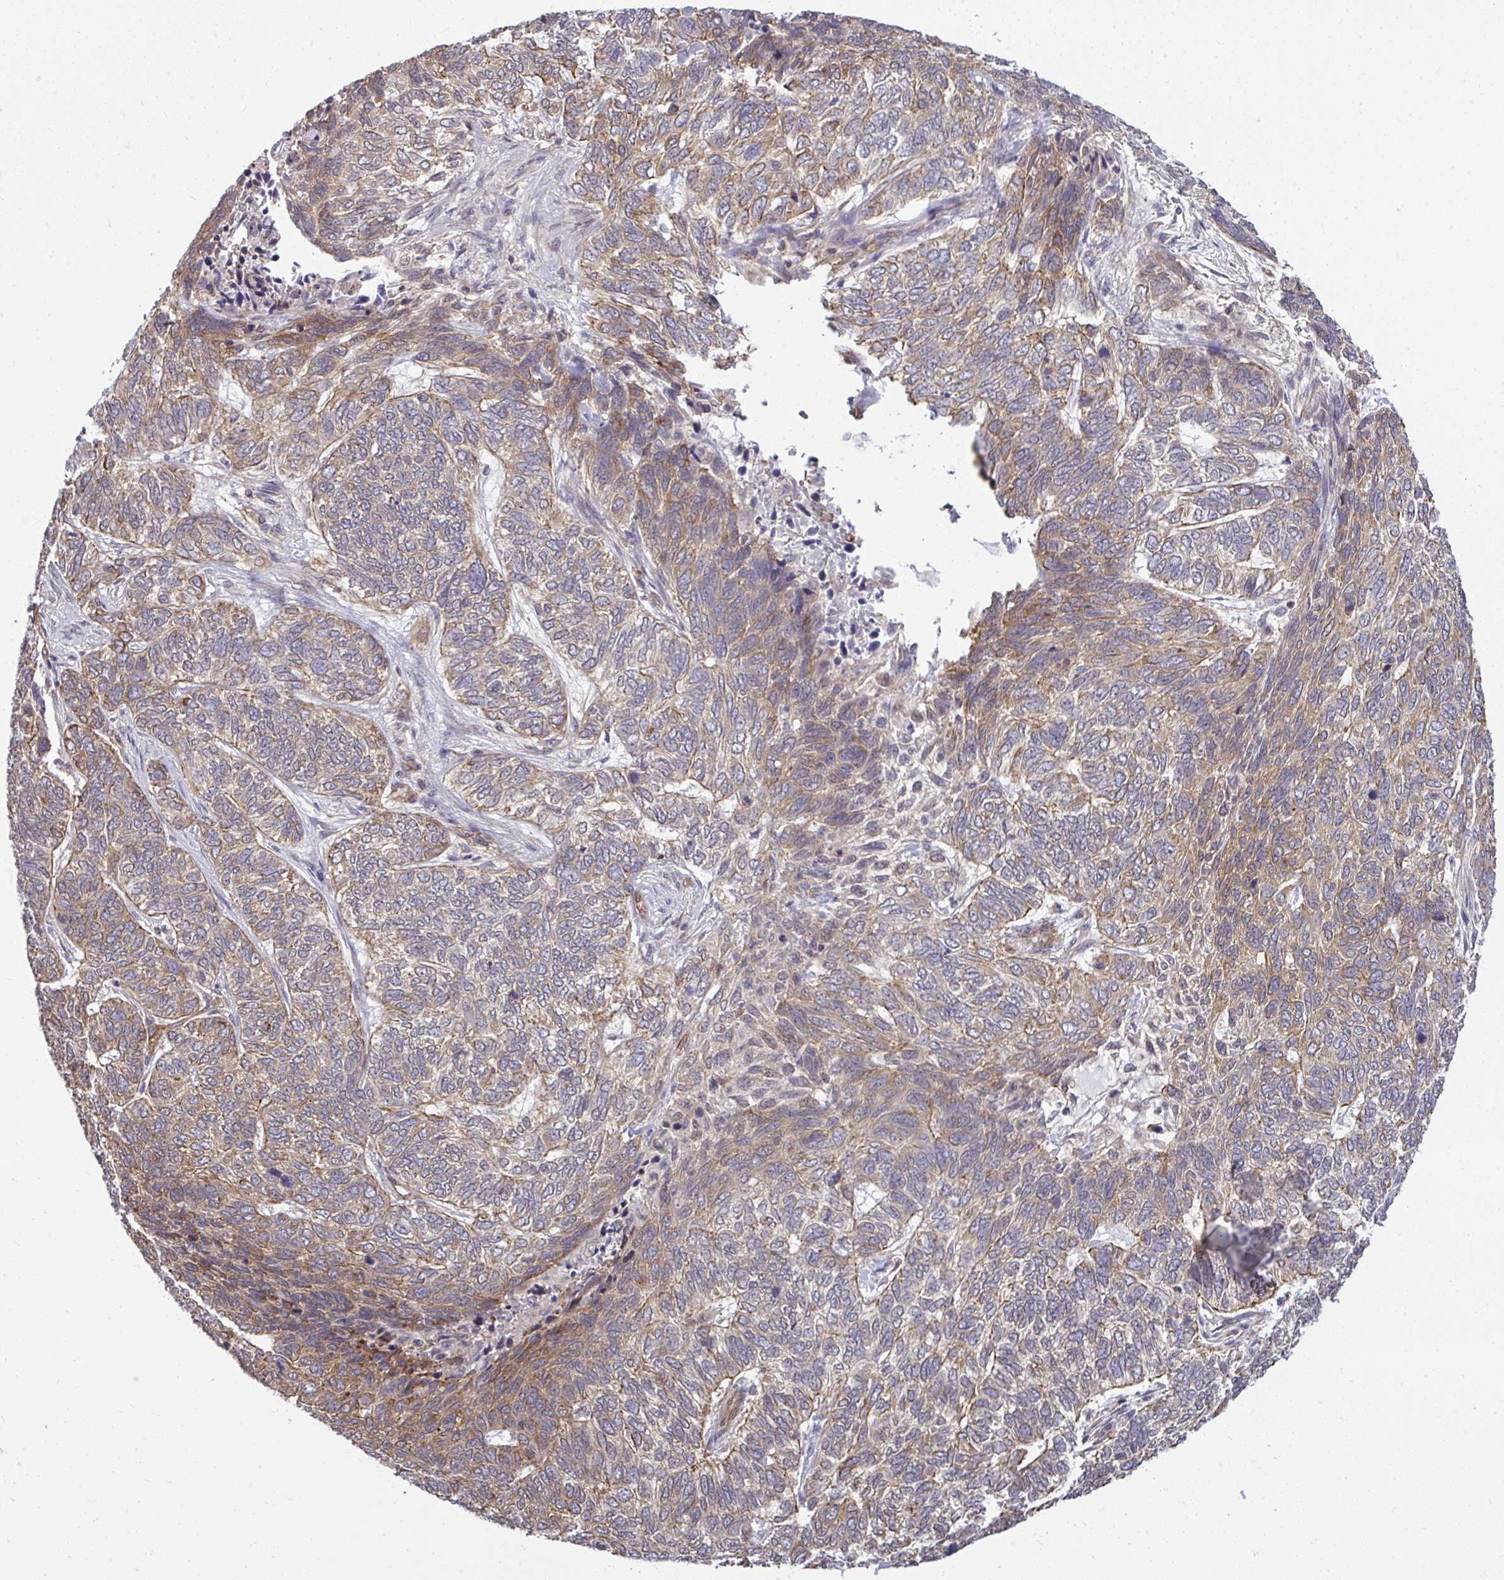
{"staining": {"intensity": "moderate", "quantity": "25%-75%", "location": "cytoplasmic/membranous"}, "tissue": "skin cancer", "cell_type": "Tumor cells", "image_type": "cancer", "snomed": [{"axis": "morphology", "description": "Basal cell carcinoma"}, {"axis": "topography", "description": "Skin"}], "caption": "Basal cell carcinoma (skin) stained with DAB (3,3'-diaminobenzidine) IHC exhibits medium levels of moderate cytoplasmic/membranous expression in approximately 25%-75% of tumor cells.", "gene": "FUT10", "patient": {"sex": "female", "age": 65}}